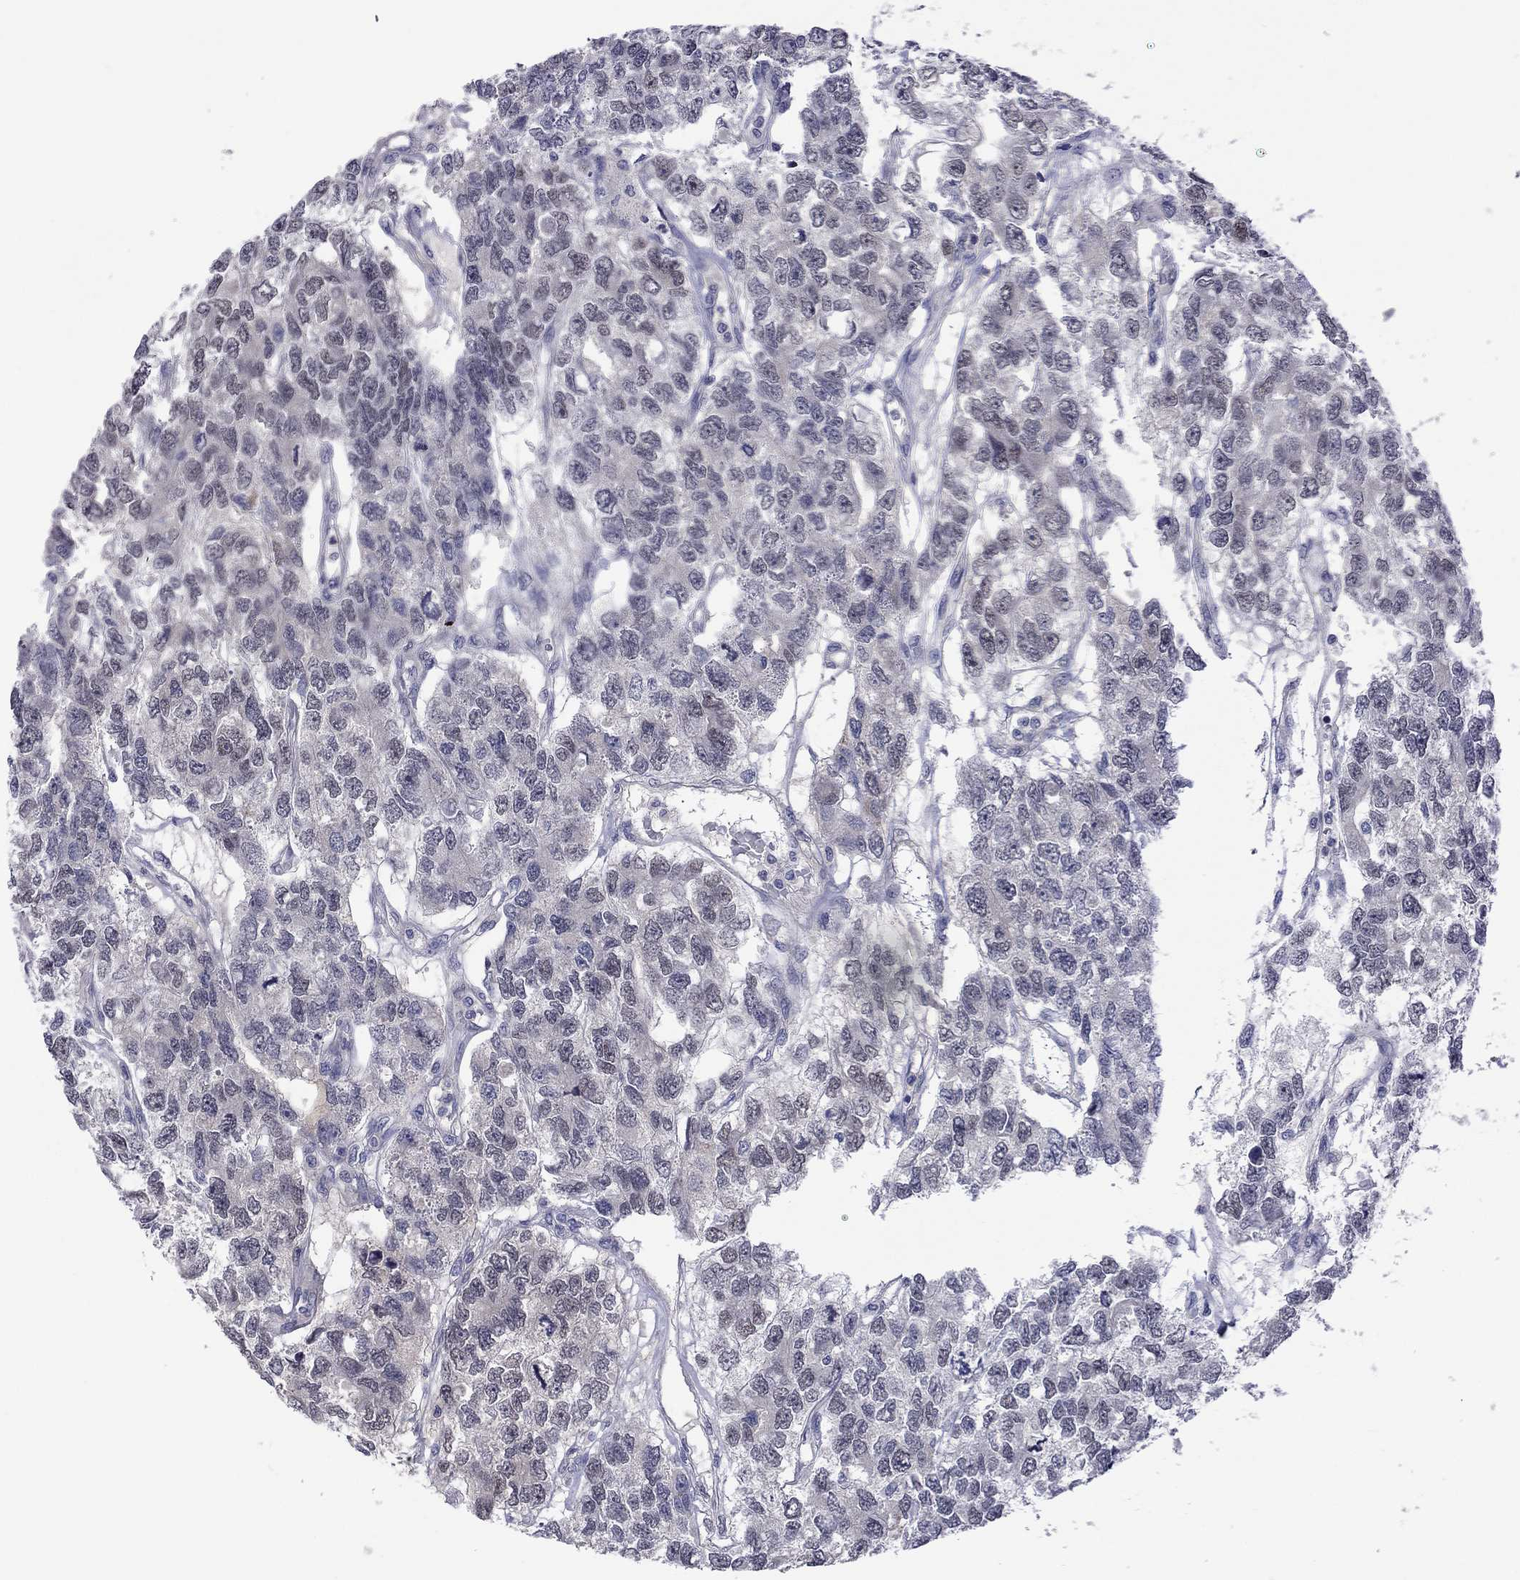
{"staining": {"intensity": "moderate", "quantity": "25%-75%", "location": "nuclear"}, "tissue": "testis cancer", "cell_type": "Tumor cells", "image_type": "cancer", "snomed": [{"axis": "morphology", "description": "Seminoma, NOS"}, {"axis": "topography", "description": "Testis"}], "caption": "Immunohistochemical staining of testis cancer (seminoma) displays moderate nuclear protein staining in about 25%-75% of tumor cells.", "gene": "POU5F2", "patient": {"sex": "male", "age": 52}}